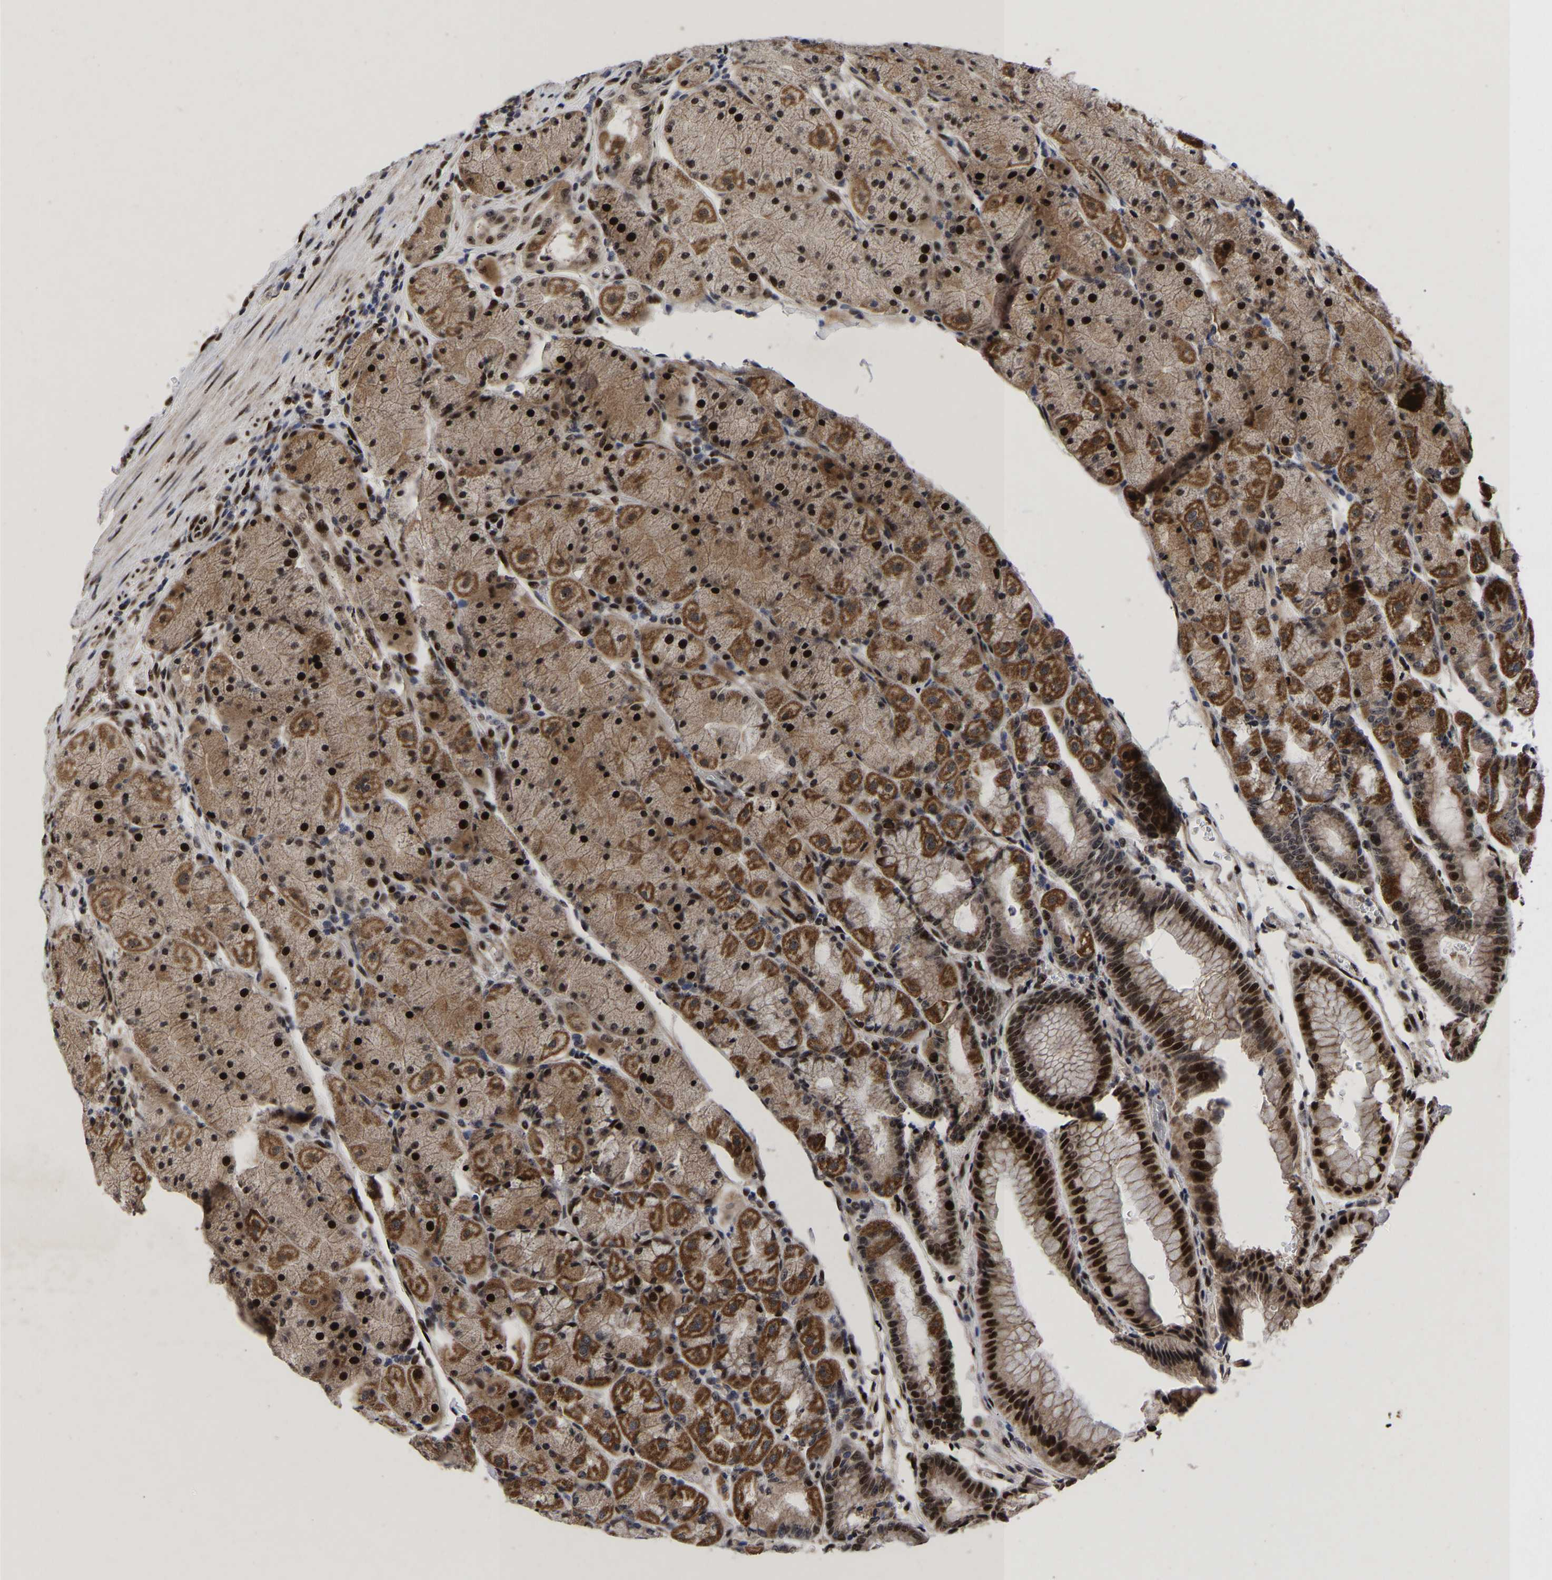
{"staining": {"intensity": "strong", "quantity": ">75%", "location": "cytoplasmic/membranous,nuclear"}, "tissue": "stomach", "cell_type": "Glandular cells", "image_type": "normal", "snomed": [{"axis": "morphology", "description": "Normal tissue, NOS"}, {"axis": "morphology", "description": "Carcinoid, malignant, NOS"}, {"axis": "topography", "description": "Stomach, upper"}], "caption": "A high-resolution image shows immunohistochemistry staining of normal stomach, which shows strong cytoplasmic/membranous,nuclear positivity in about >75% of glandular cells.", "gene": "JUNB", "patient": {"sex": "male", "age": 39}}